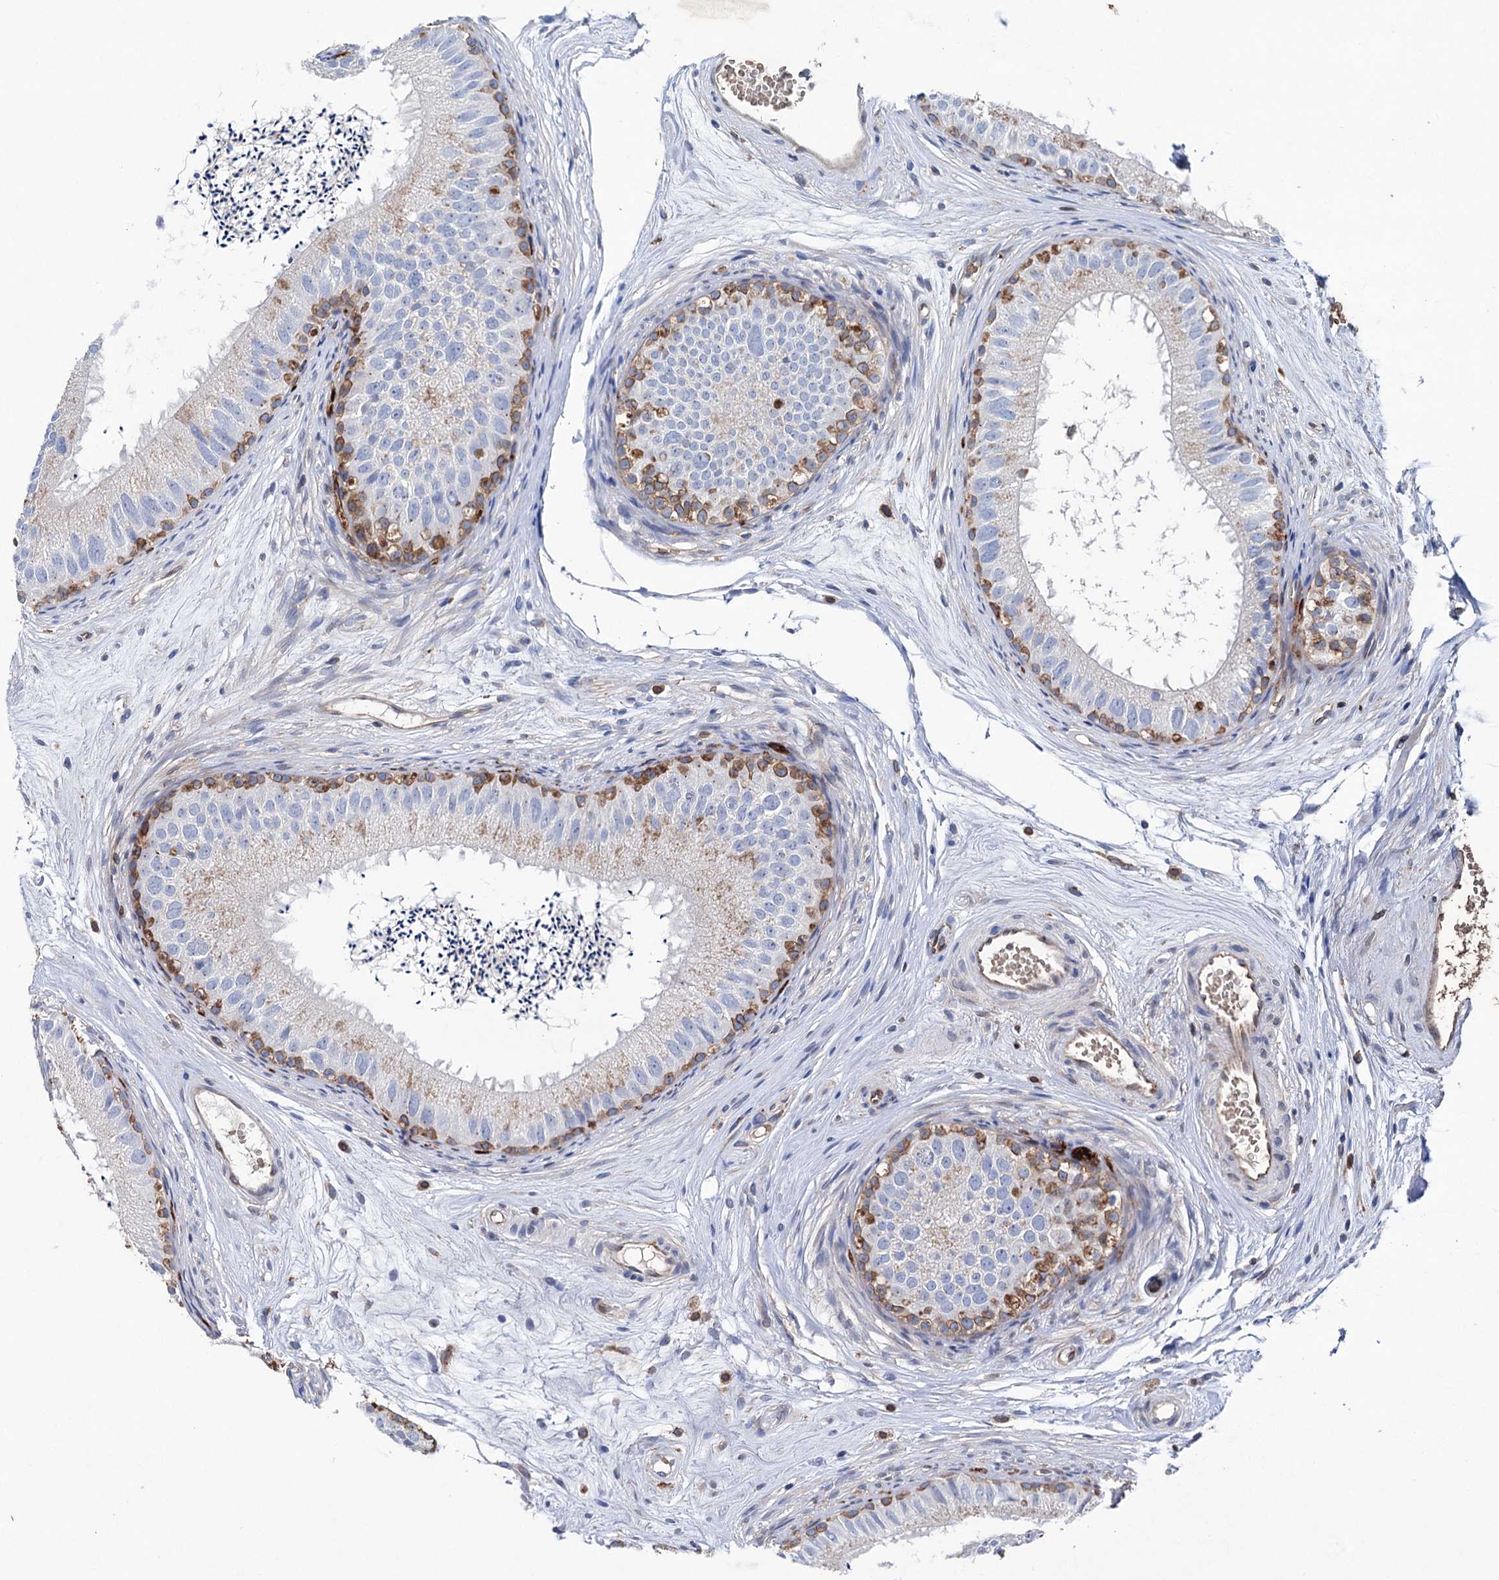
{"staining": {"intensity": "strong", "quantity": "<25%", "location": "cytoplasmic/membranous"}, "tissue": "epididymis", "cell_type": "Glandular cells", "image_type": "normal", "snomed": [{"axis": "morphology", "description": "Normal tissue, NOS"}, {"axis": "topography", "description": "Epididymis"}], "caption": "Immunohistochemistry image of normal human epididymis stained for a protein (brown), which shows medium levels of strong cytoplasmic/membranous expression in about <25% of glandular cells.", "gene": "STING1", "patient": {"sex": "male", "age": 77}}